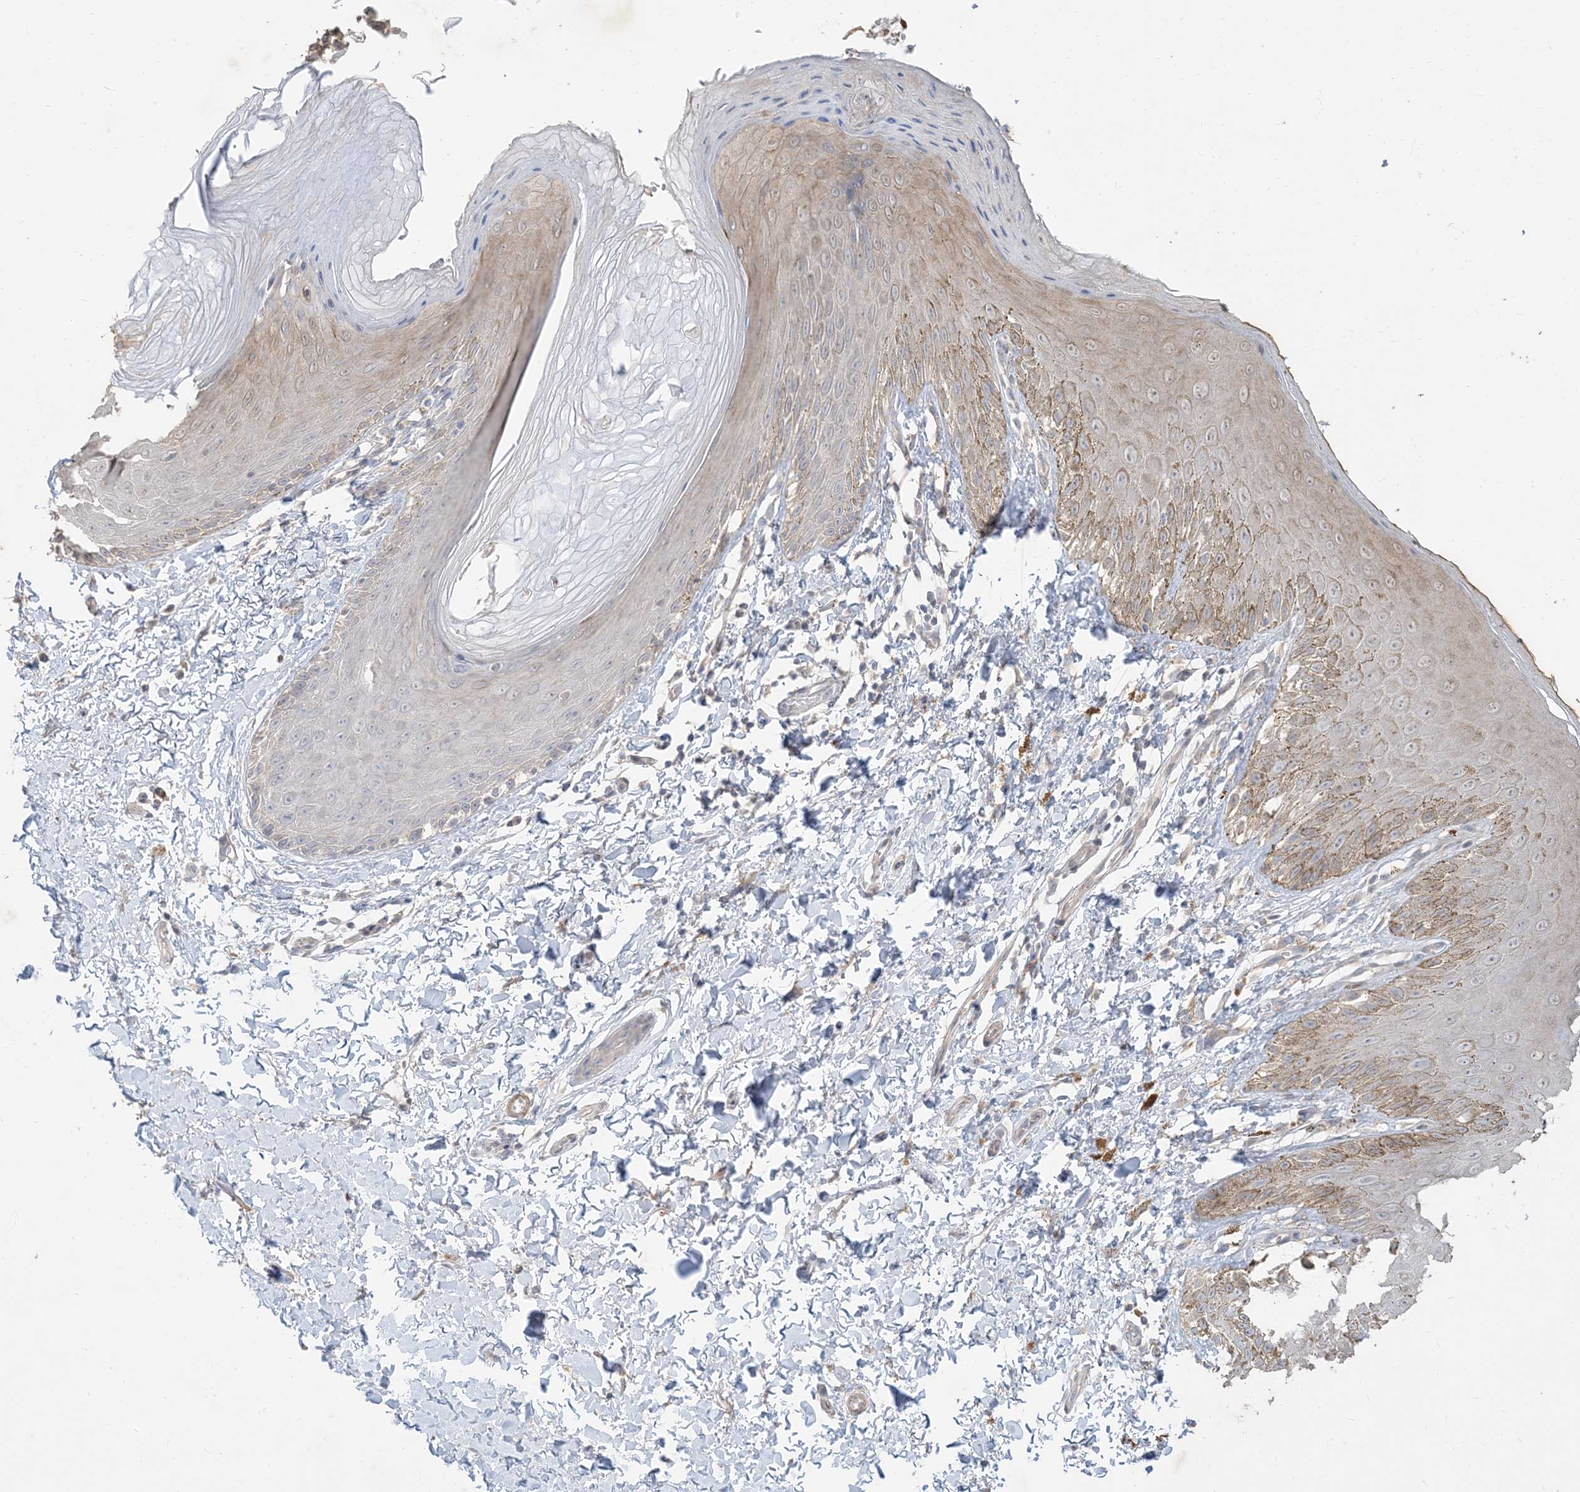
{"staining": {"intensity": "weak", "quantity": "25%-75%", "location": "cytoplasmic/membranous,nuclear"}, "tissue": "skin", "cell_type": "Epidermal cells", "image_type": "normal", "snomed": [{"axis": "morphology", "description": "Normal tissue, NOS"}, {"axis": "topography", "description": "Anal"}], "caption": "Normal skin demonstrates weak cytoplasmic/membranous,nuclear positivity in approximately 25%-75% of epidermal cells, visualized by immunohistochemistry. (brown staining indicates protein expression, while blue staining denotes nuclei).", "gene": "RNF175", "patient": {"sex": "male", "age": 44}}